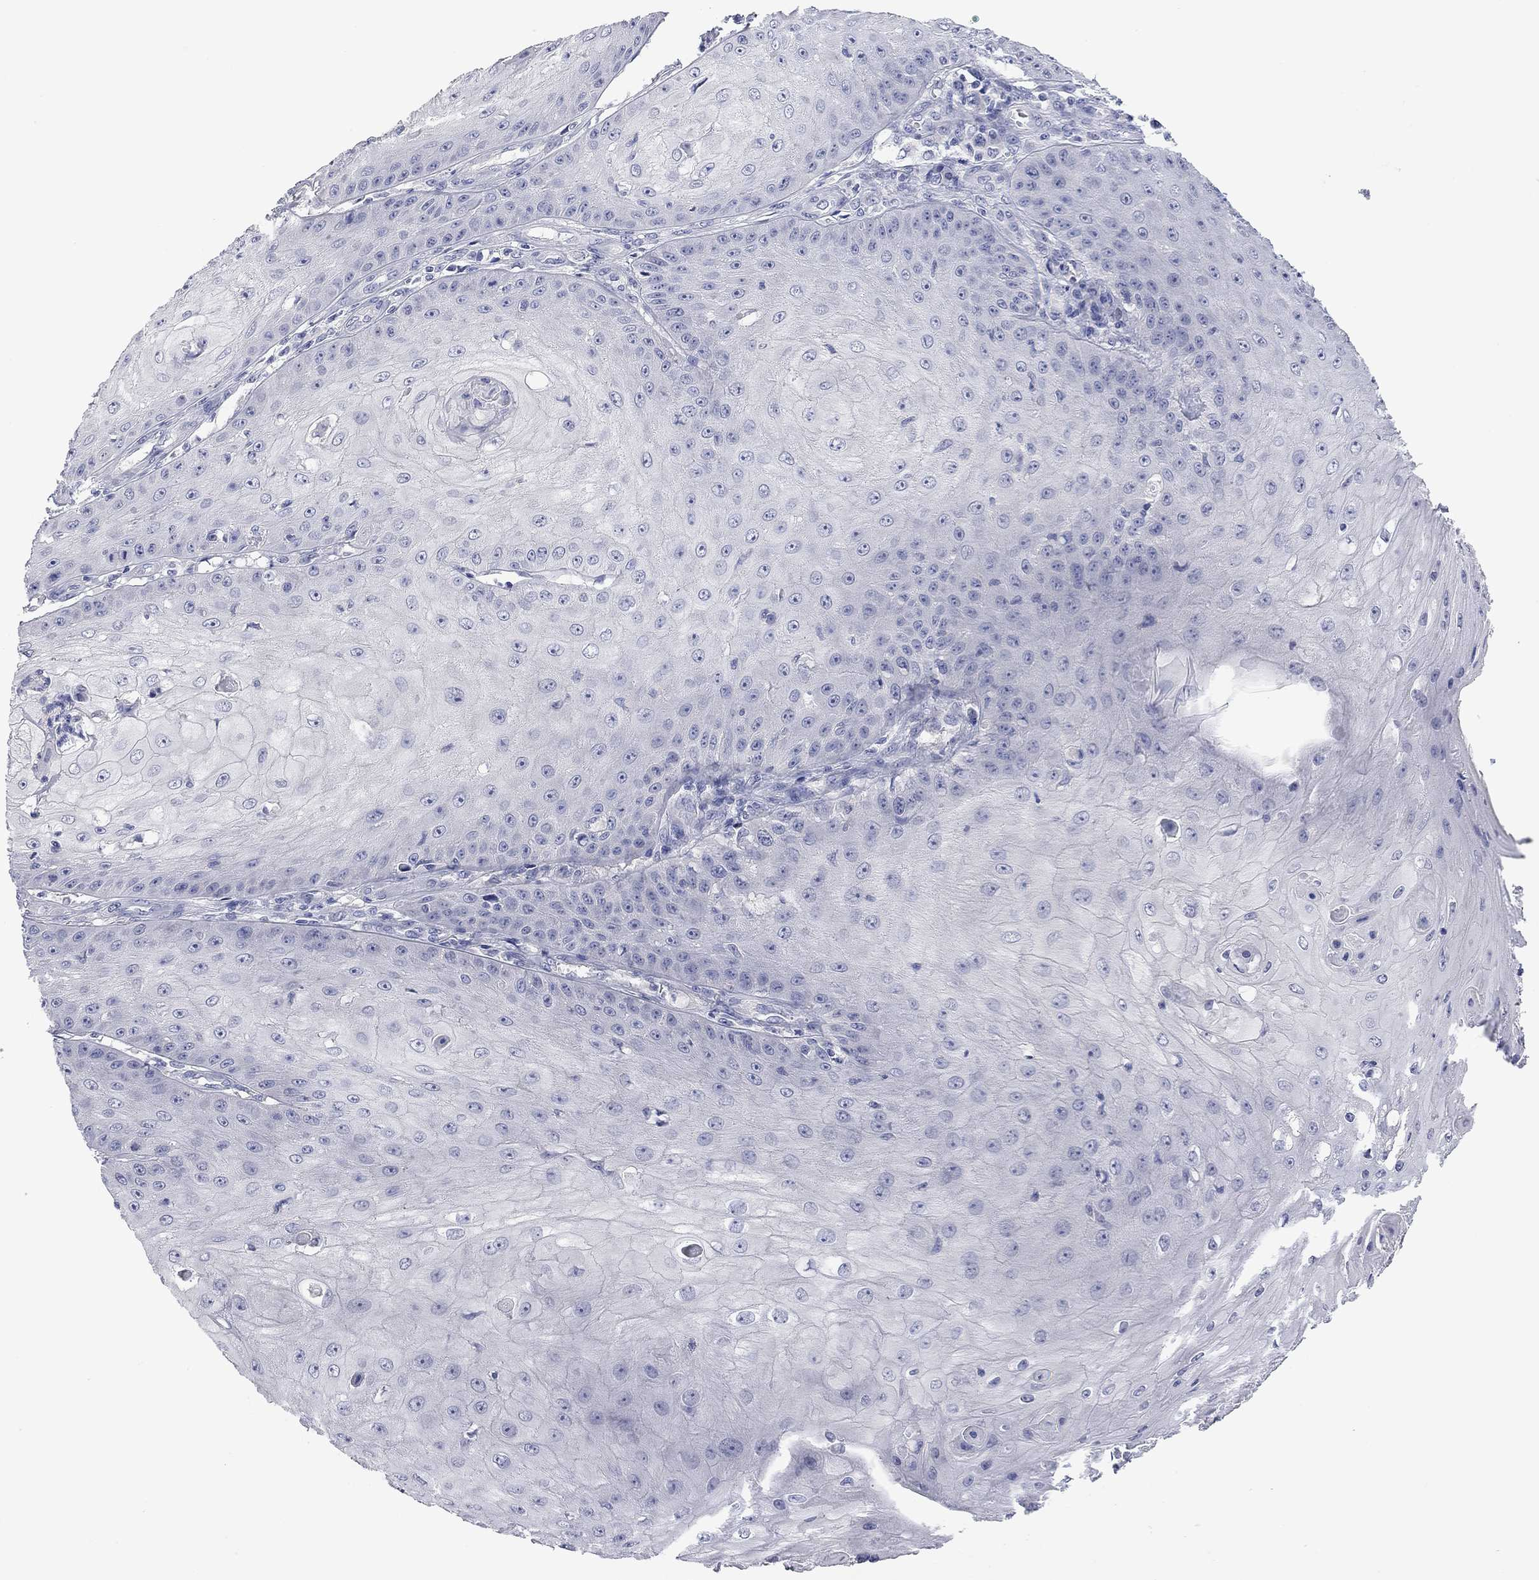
{"staining": {"intensity": "negative", "quantity": "none", "location": "none"}, "tissue": "skin cancer", "cell_type": "Tumor cells", "image_type": "cancer", "snomed": [{"axis": "morphology", "description": "Squamous cell carcinoma, NOS"}, {"axis": "topography", "description": "Skin"}], "caption": "Micrograph shows no significant protein expression in tumor cells of squamous cell carcinoma (skin).", "gene": "ABCB4", "patient": {"sex": "male", "age": 70}}